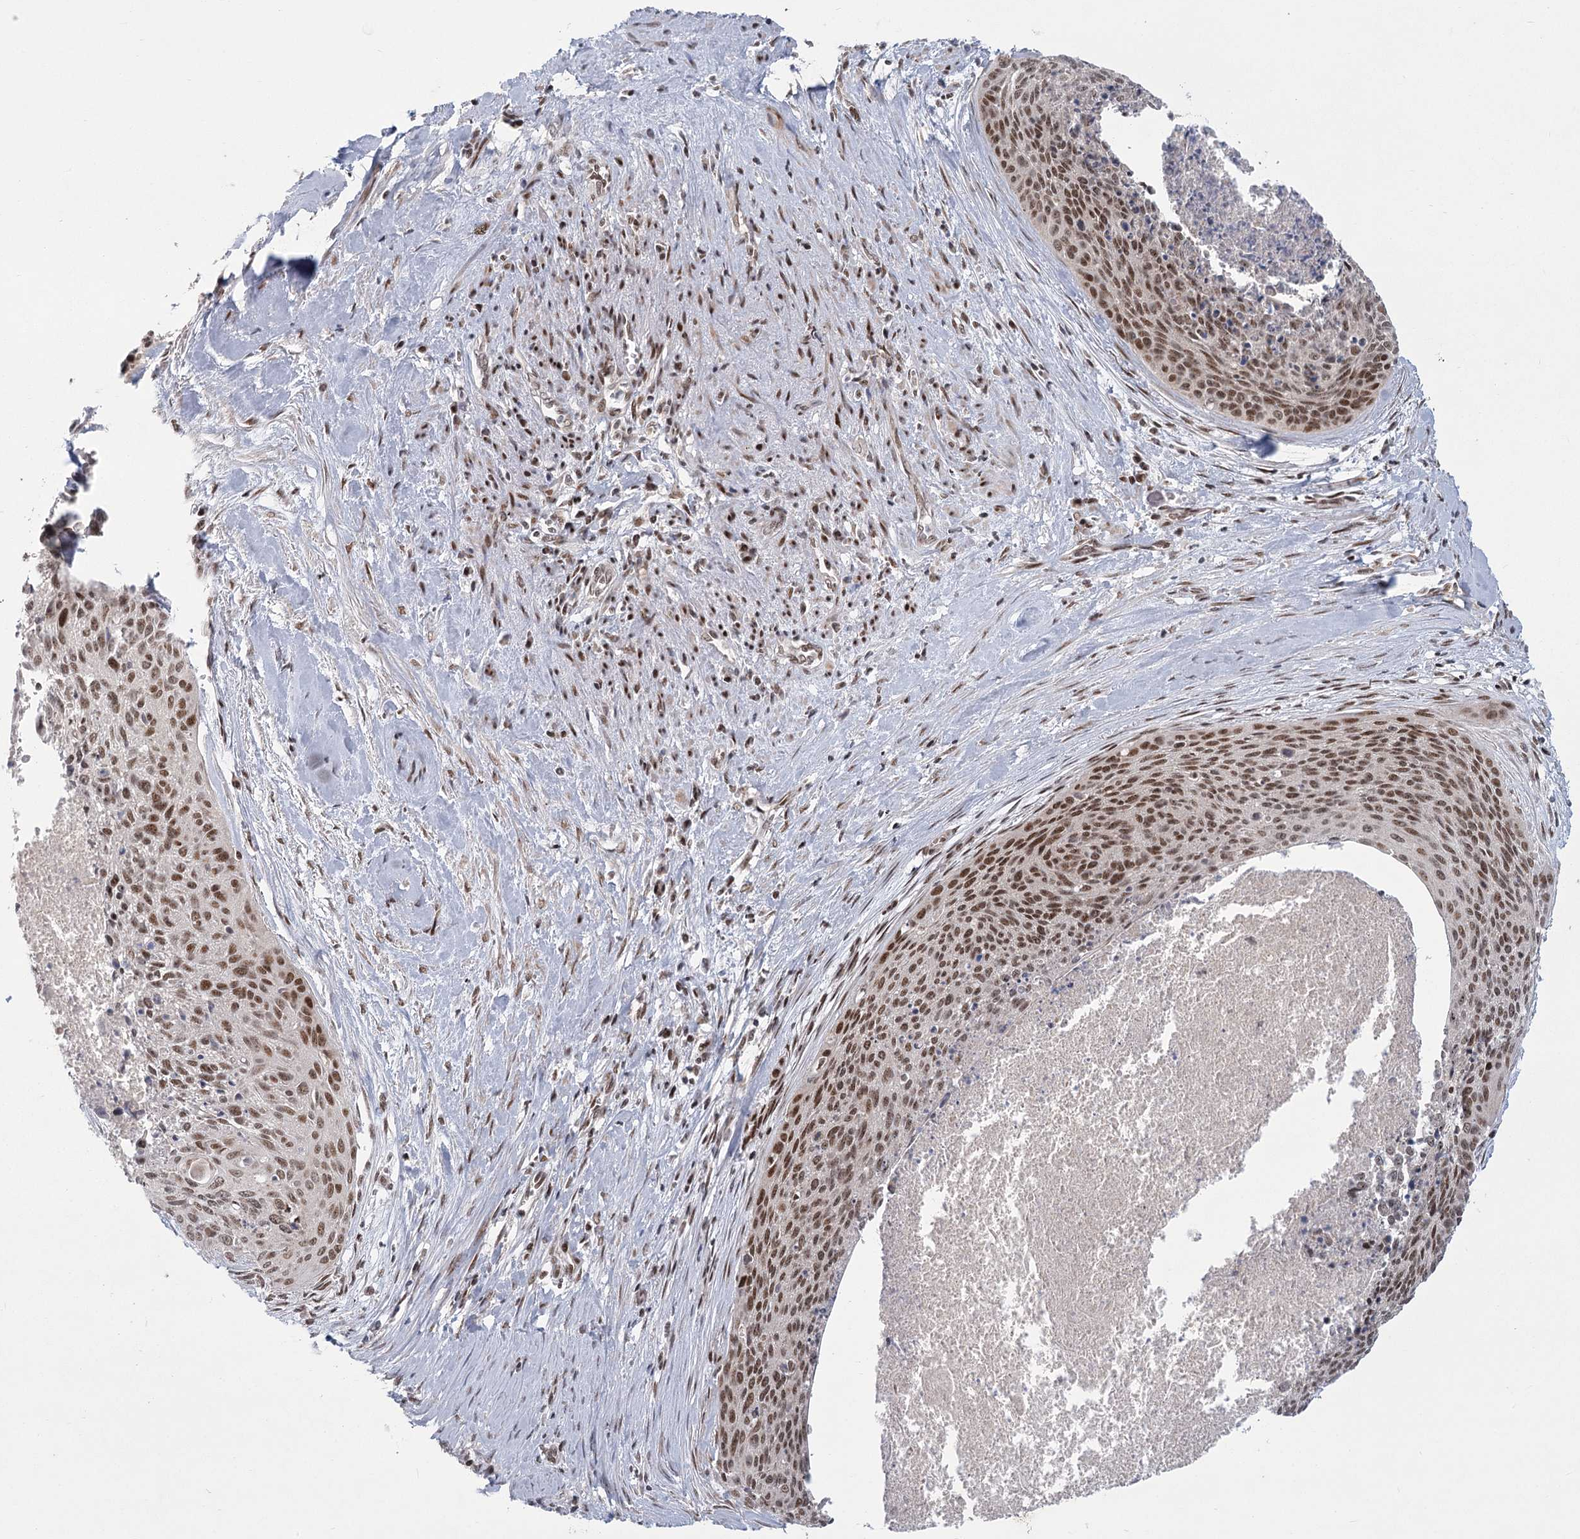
{"staining": {"intensity": "strong", "quantity": ">75%", "location": "nuclear"}, "tissue": "cervical cancer", "cell_type": "Tumor cells", "image_type": "cancer", "snomed": [{"axis": "morphology", "description": "Squamous cell carcinoma, NOS"}, {"axis": "topography", "description": "Cervix"}], "caption": "This is a micrograph of immunohistochemistry (IHC) staining of cervical cancer (squamous cell carcinoma), which shows strong staining in the nuclear of tumor cells.", "gene": "CIB4", "patient": {"sex": "female", "age": 55}}